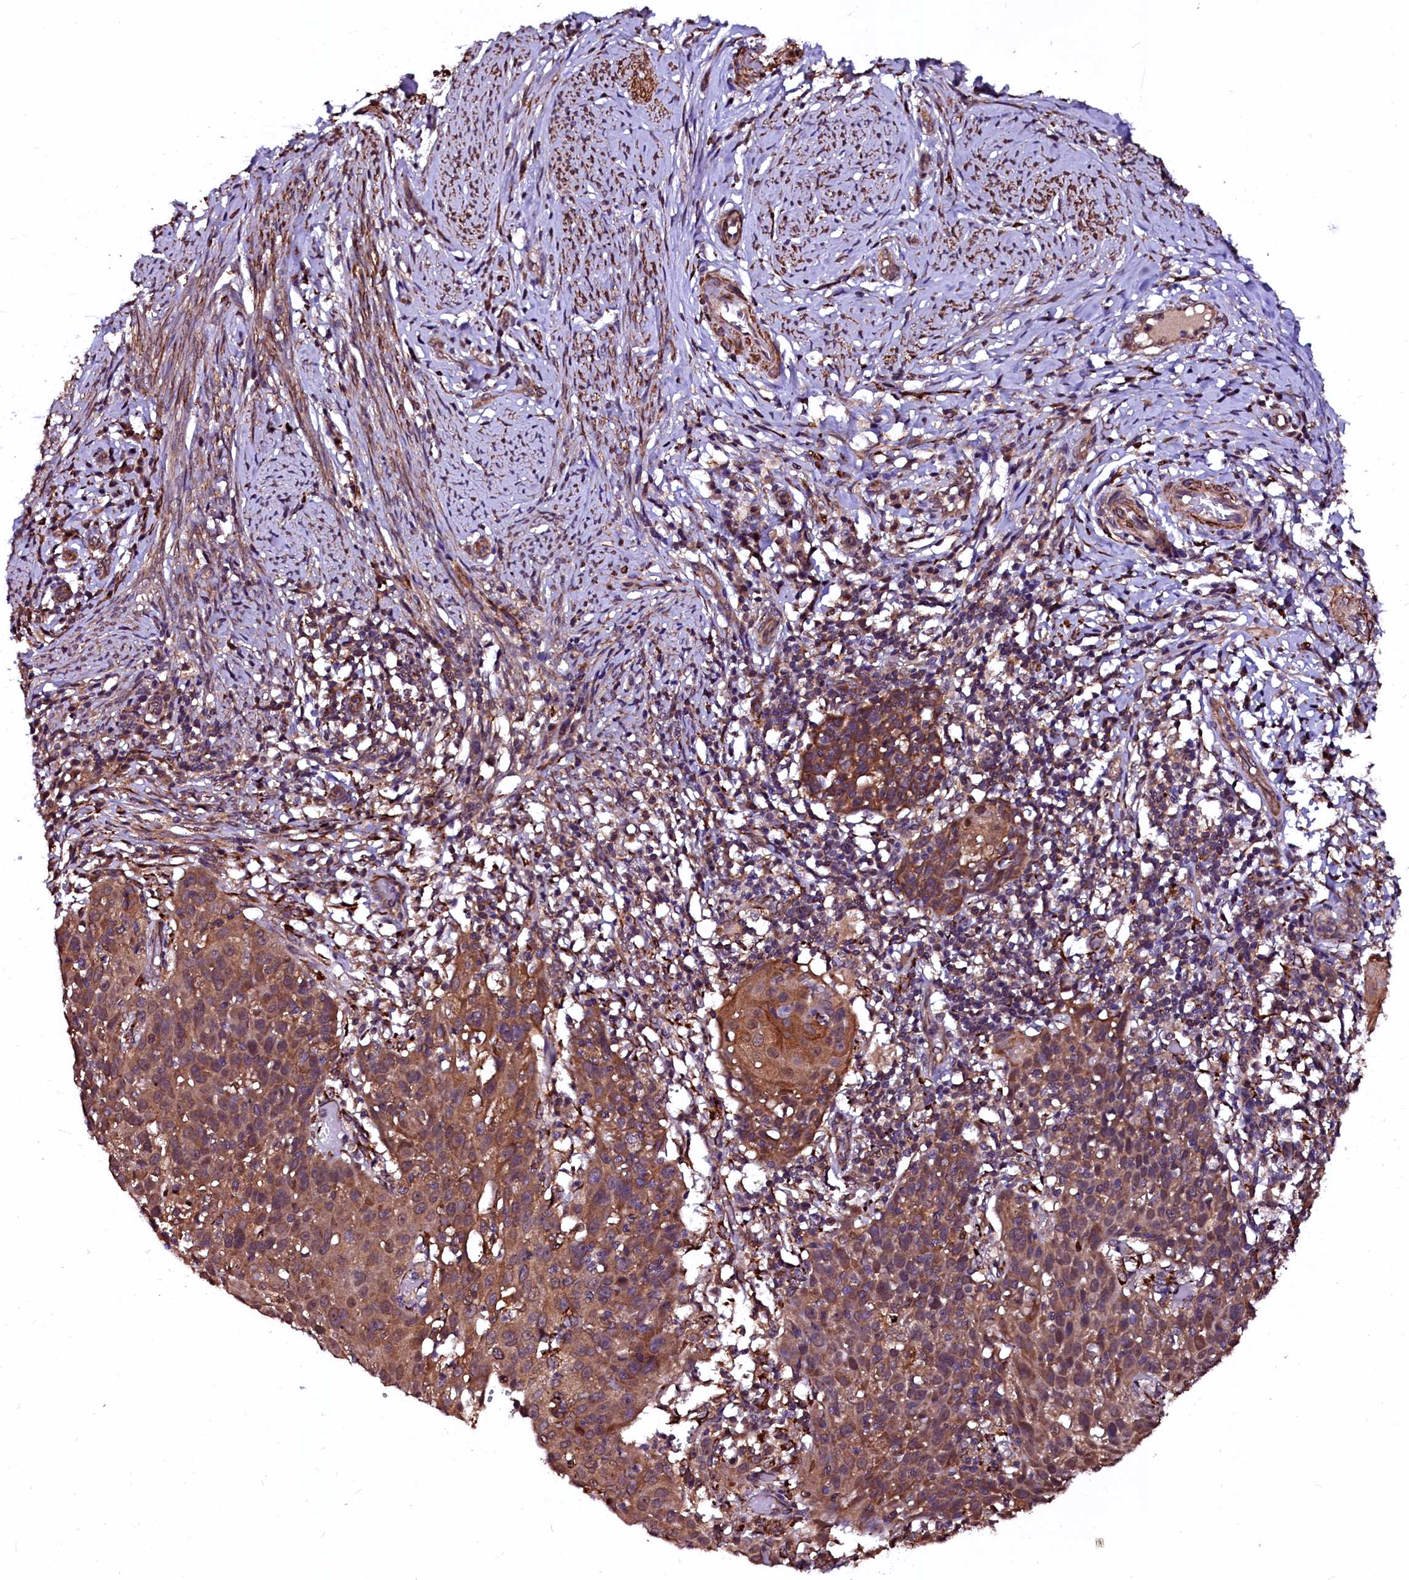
{"staining": {"intensity": "moderate", "quantity": ">75%", "location": "cytoplasmic/membranous"}, "tissue": "cervical cancer", "cell_type": "Tumor cells", "image_type": "cancer", "snomed": [{"axis": "morphology", "description": "Squamous cell carcinoma, NOS"}, {"axis": "topography", "description": "Cervix"}], "caption": "Cervical cancer stained with DAB (3,3'-diaminobenzidine) immunohistochemistry displays medium levels of moderate cytoplasmic/membranous positivity in approximately >75% of tumor cells.", "gene": "N4BP1", "patient": {"sex": "female", "age": 50}}